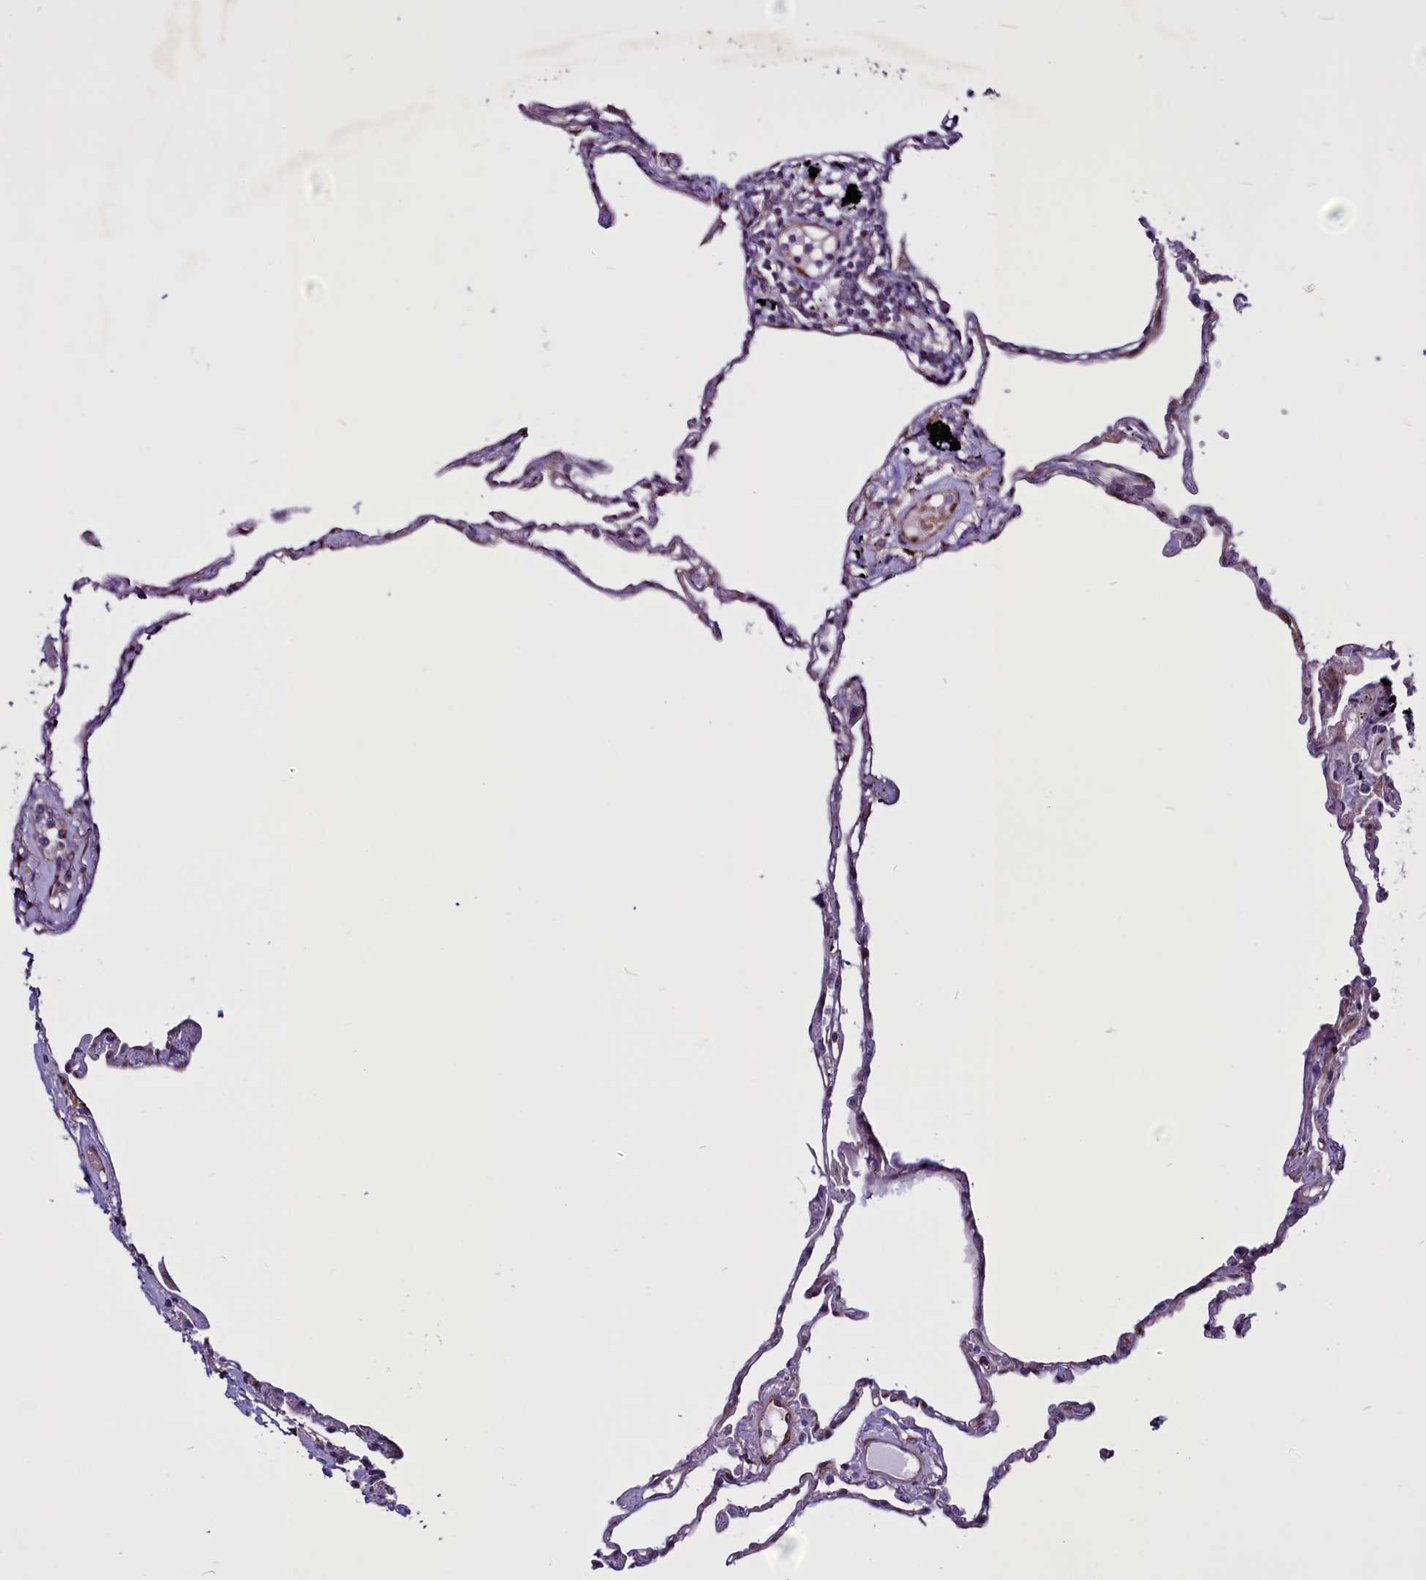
{"staining": {"intensity": "moderate", "quantity": "<25%", "location": "cytoplasmic/membranous"}, "tissue": "lung", "cell_type": "Alveolar cells", "image_type": "normal", "snomed": [{"axis": "morphology", "description": "Normal tissue, NOS"}, {"axis": "topography", "description": "Lung"}], "caption": "IHC micrograph of normal lung stained for a protein (brown), which shows low levels of moderate cytoplasmic/membranous expression in about <25% of alveolar cells.", "gene": "MIEF2", "patient": {"sex": "female", "age": 67}}